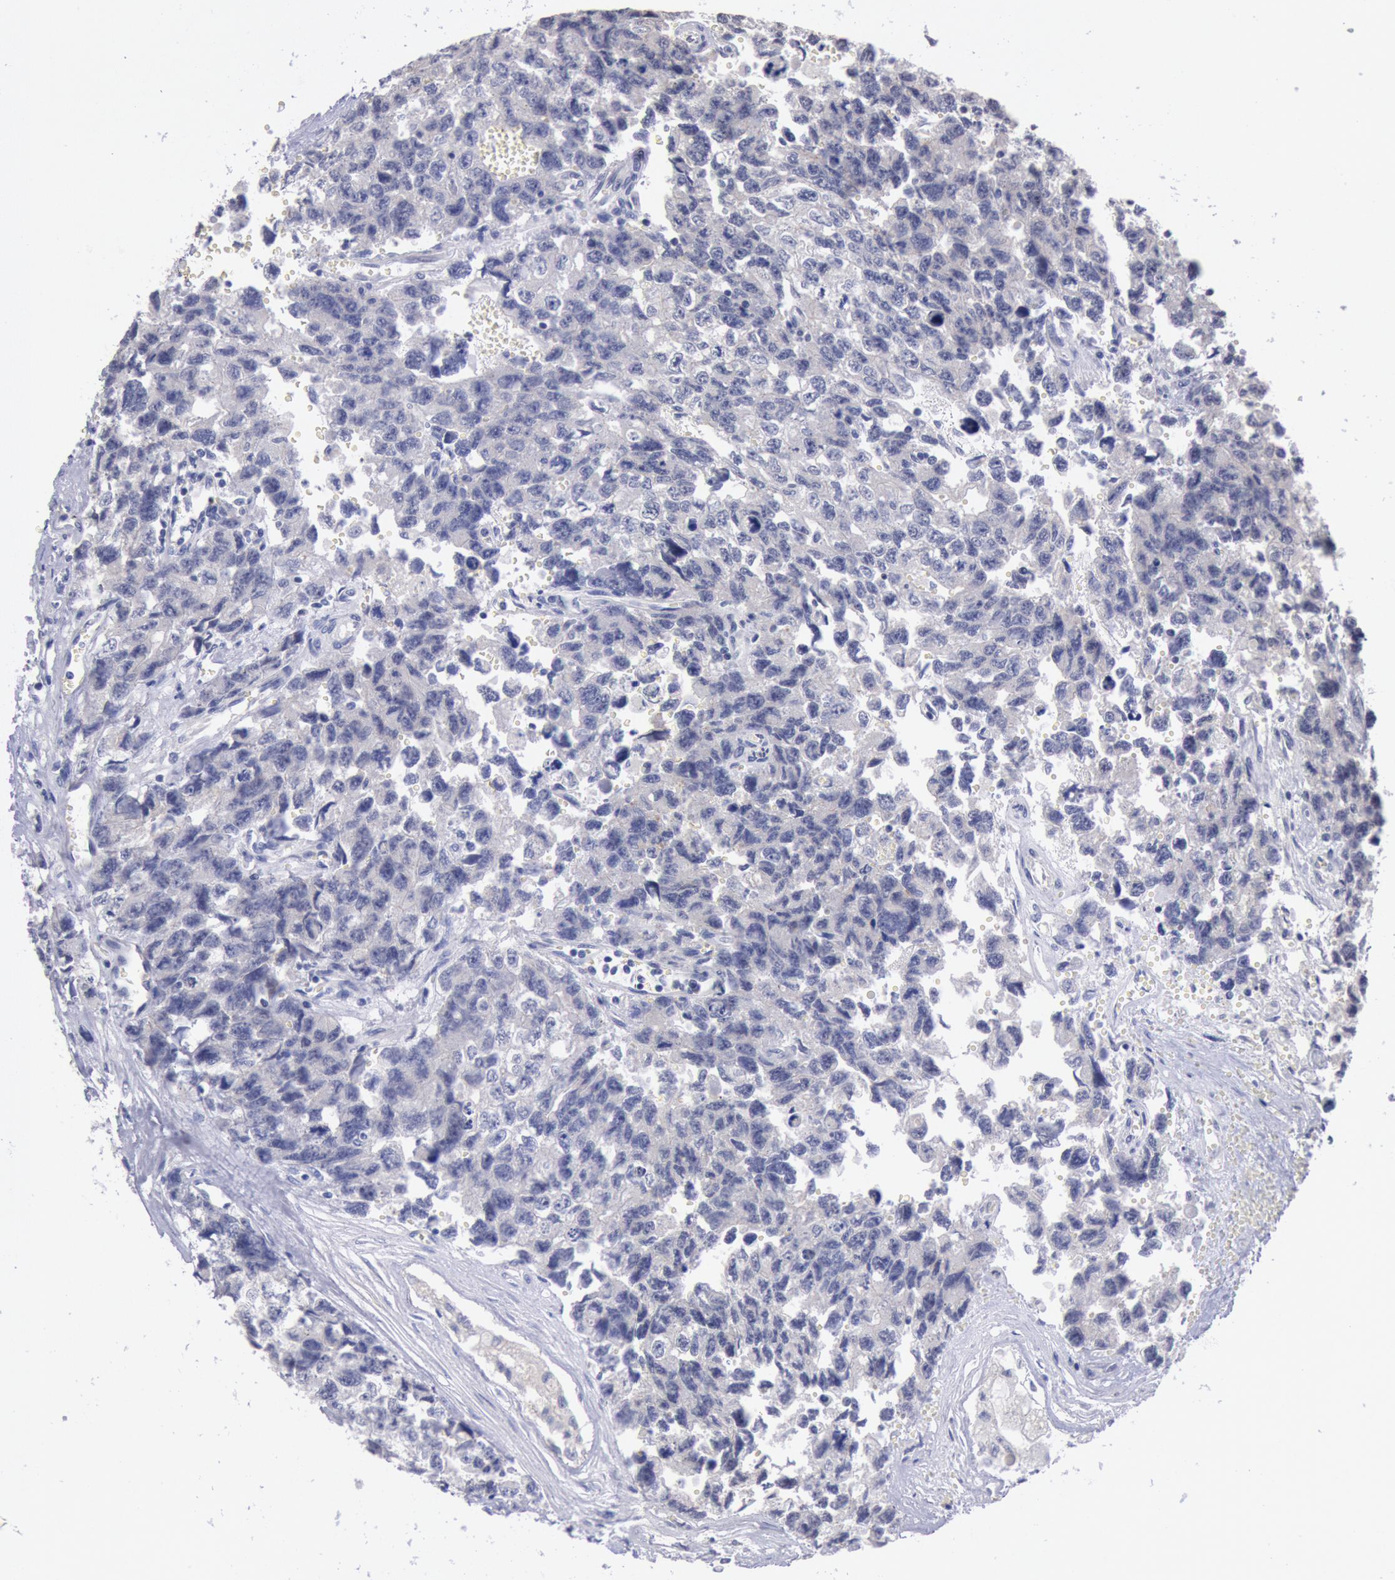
{"staining": {"intensity": "negative", "quantity": "none", "location": "none"}, "tissue": "testis cancer", "cell_type": "Tumor cells", "image_type": "cancer", "snomed": [{"axis": "morphology", "description": "Carcinoma, Embryonal, NOS"}, {"axis": "topography", "description": "Testis"}], "caption": "A high-resolution histopathology image shows immunohistochemistry staining of embryonal carcinoma (testis), which shows no significant expression in tumor cells. The staining was performed using DAB (3,3'-diaminobenzidine) to visualize the protein expression in brown, while the nuclei were stained in blue with hematoxylin (Magnification: 20x).", "gene": "RPS6KA5", "patient": {"sex": "male", "age": 31}}